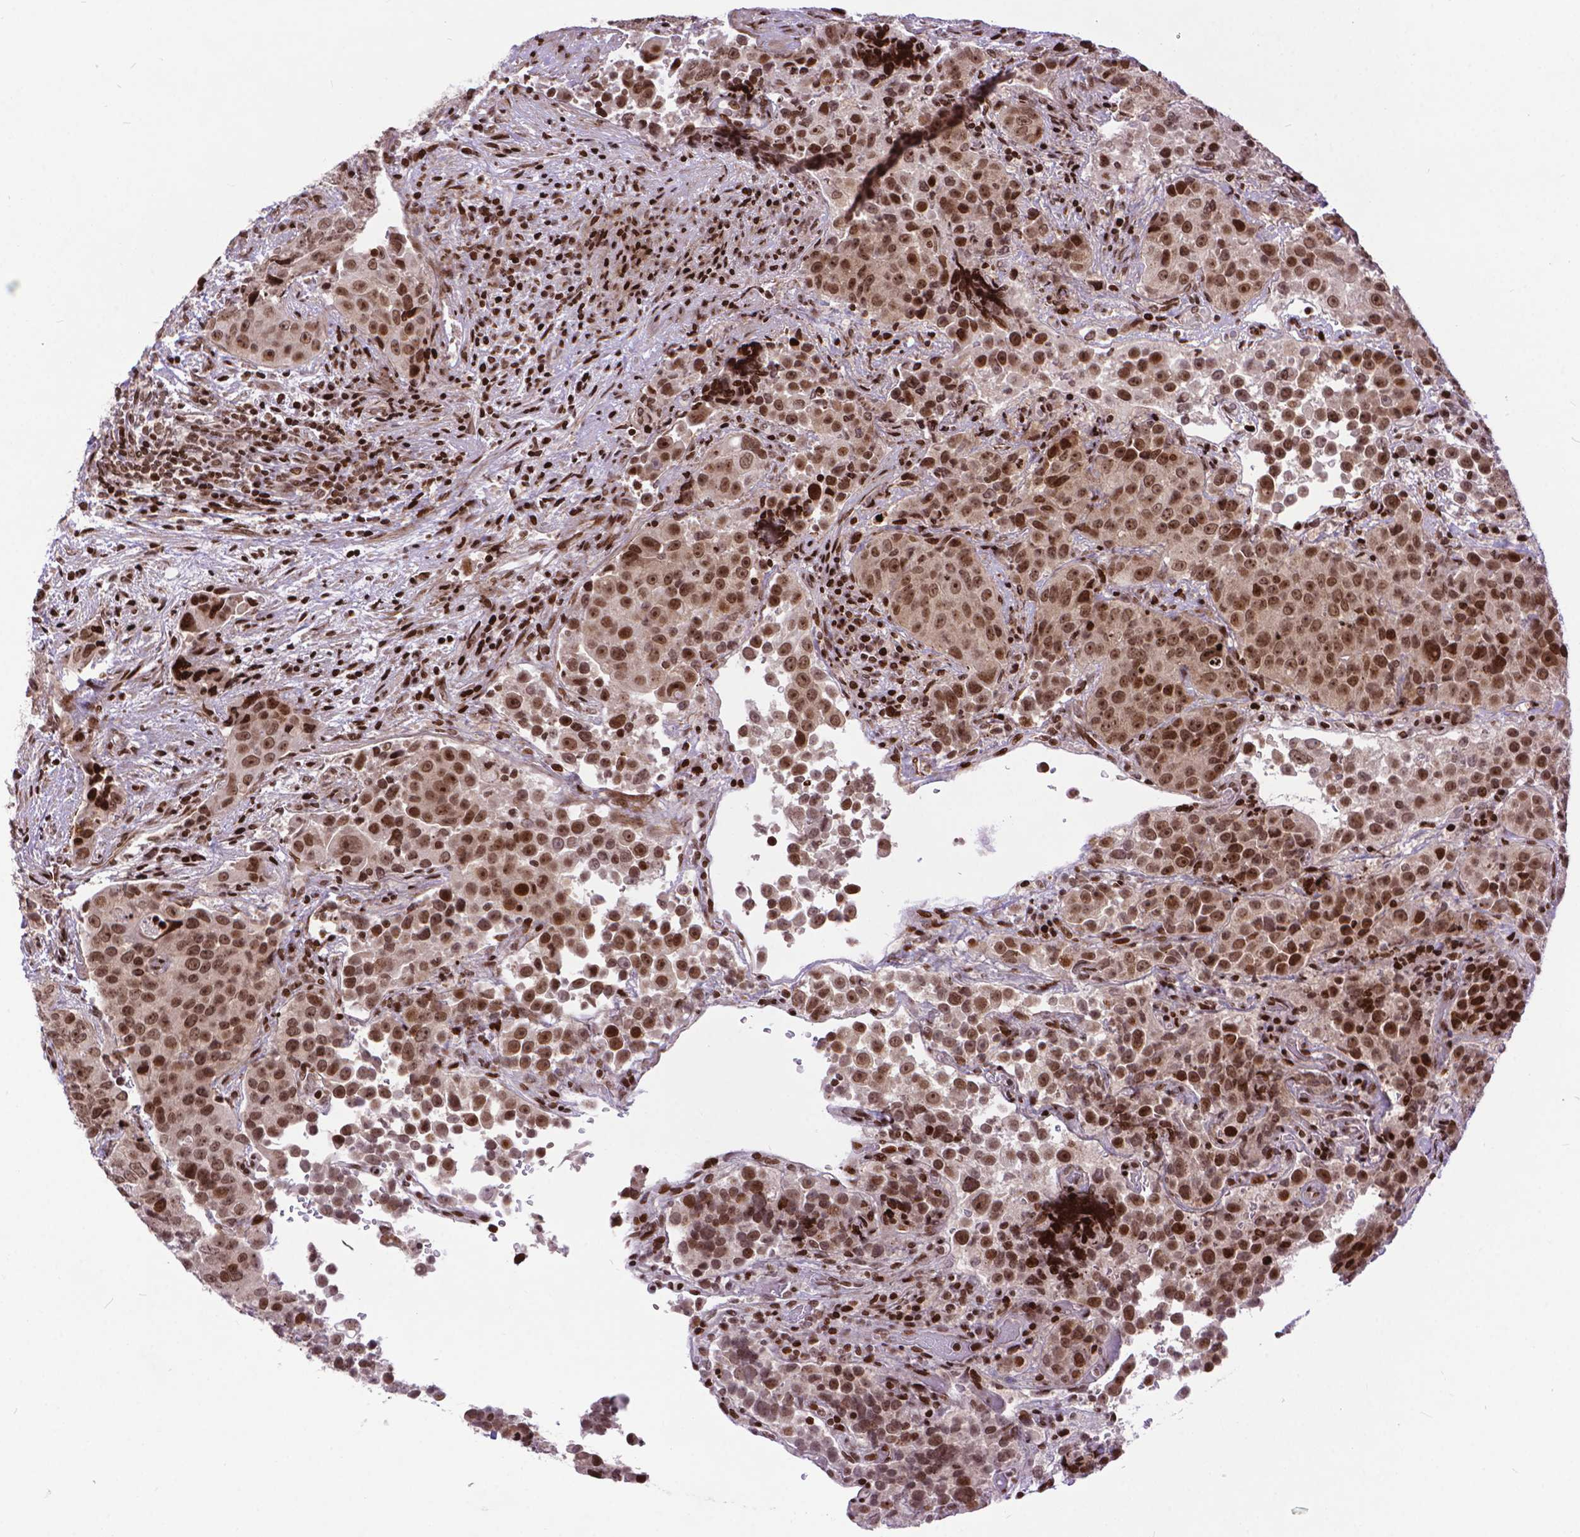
{"staining": {"intensity": "moderate", "quantity": ">75%", "location": "nuclear"}, "tissue": "urothelial cancer", "cell_type": "Tumor cells", "image_type": "cancer", "snomed": [{"axis": "morphology", "description": "Urothelial carcinoma, NOS"}, {"axis": "topography", "description": "Urinary bladder"}], "caption": "Protein staining by IHC demonstrates moderate nuclear expression in approximately >75% of tumor cells in transitional cell carcinoma.", "gene": "AMER1", "patient": {"sex": "male", "age": 52}}